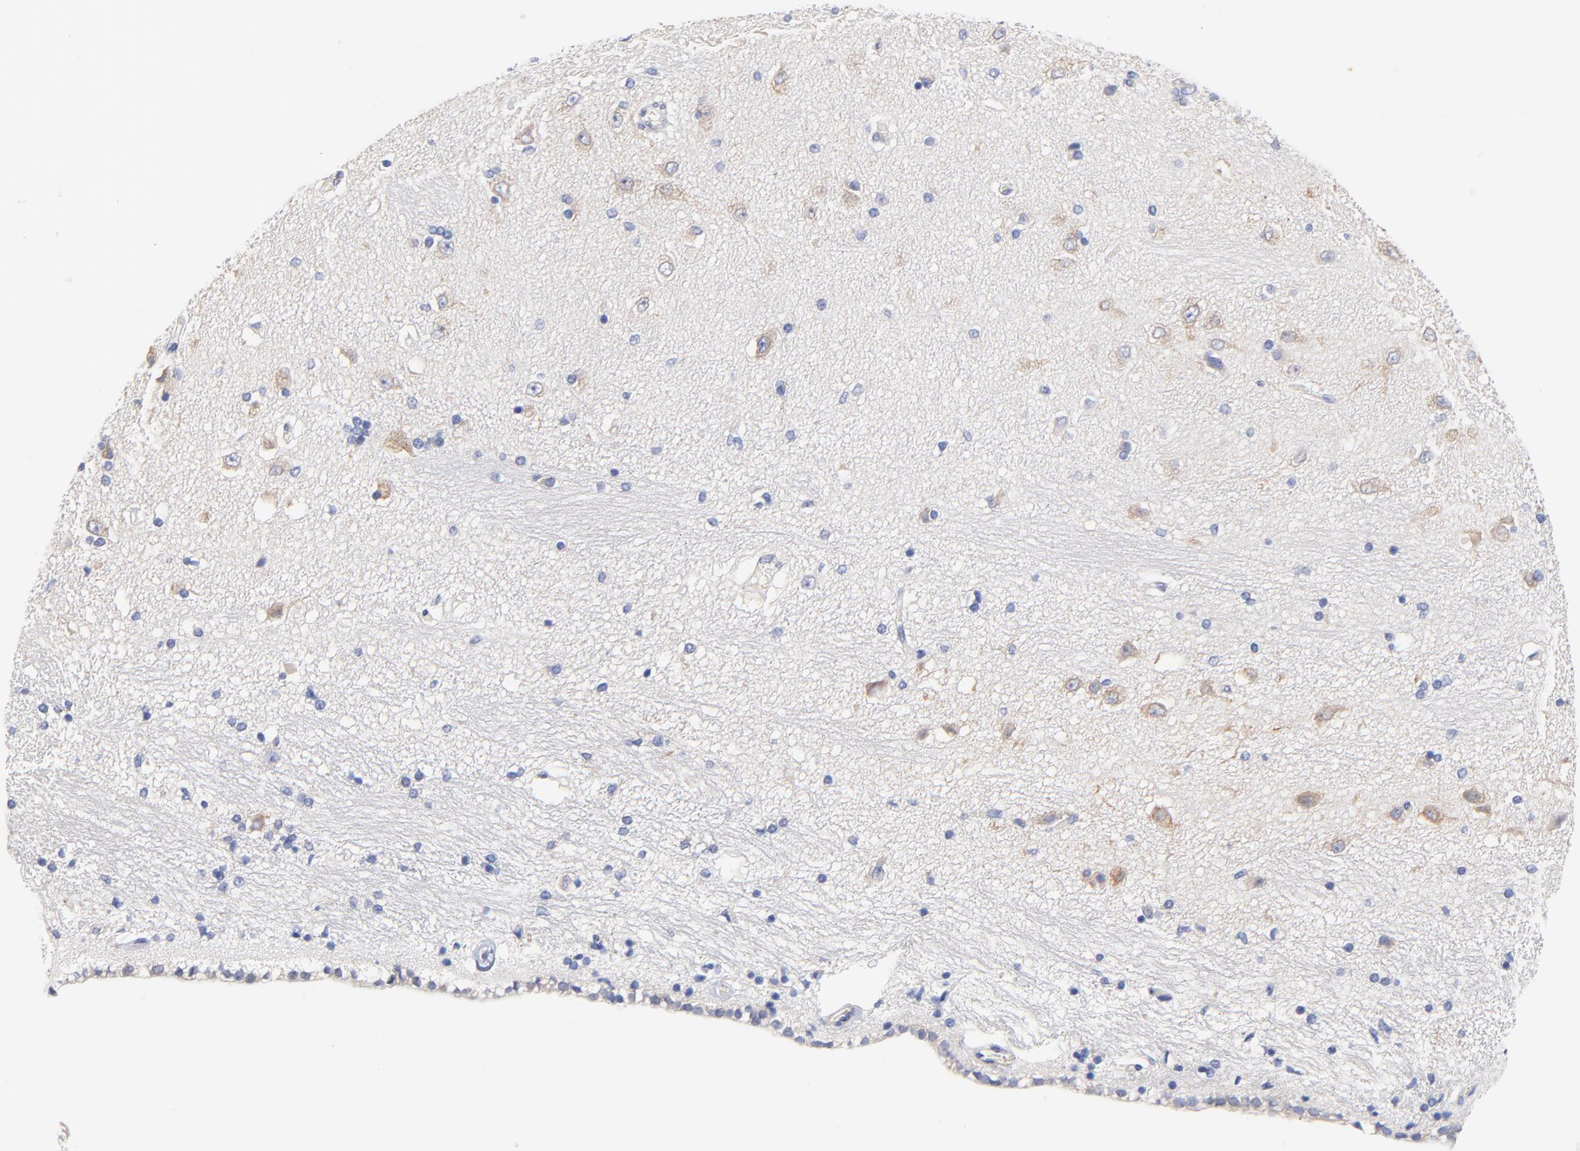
{"staining": {"intensity": "negative", "quantity": "none", "location": "none"}, "tissue": "hippocampus", "cell_type": "Glial cells", "image_type": "normal", "snomed": [{"axis": "morphology", "description": "Normal tissue, NOS"}, {"axis": "topography", "description": "Hippocampus"}], "caption": "This histopathology image is of normal hippocampus stained with immunohistochemistry (IHC) to label a protein in brown with the nuclei are counter-stained blue. There is no positivity in glial cells.", "gene": "TWNK", "patient": {"sex": "female", "age": 54}}